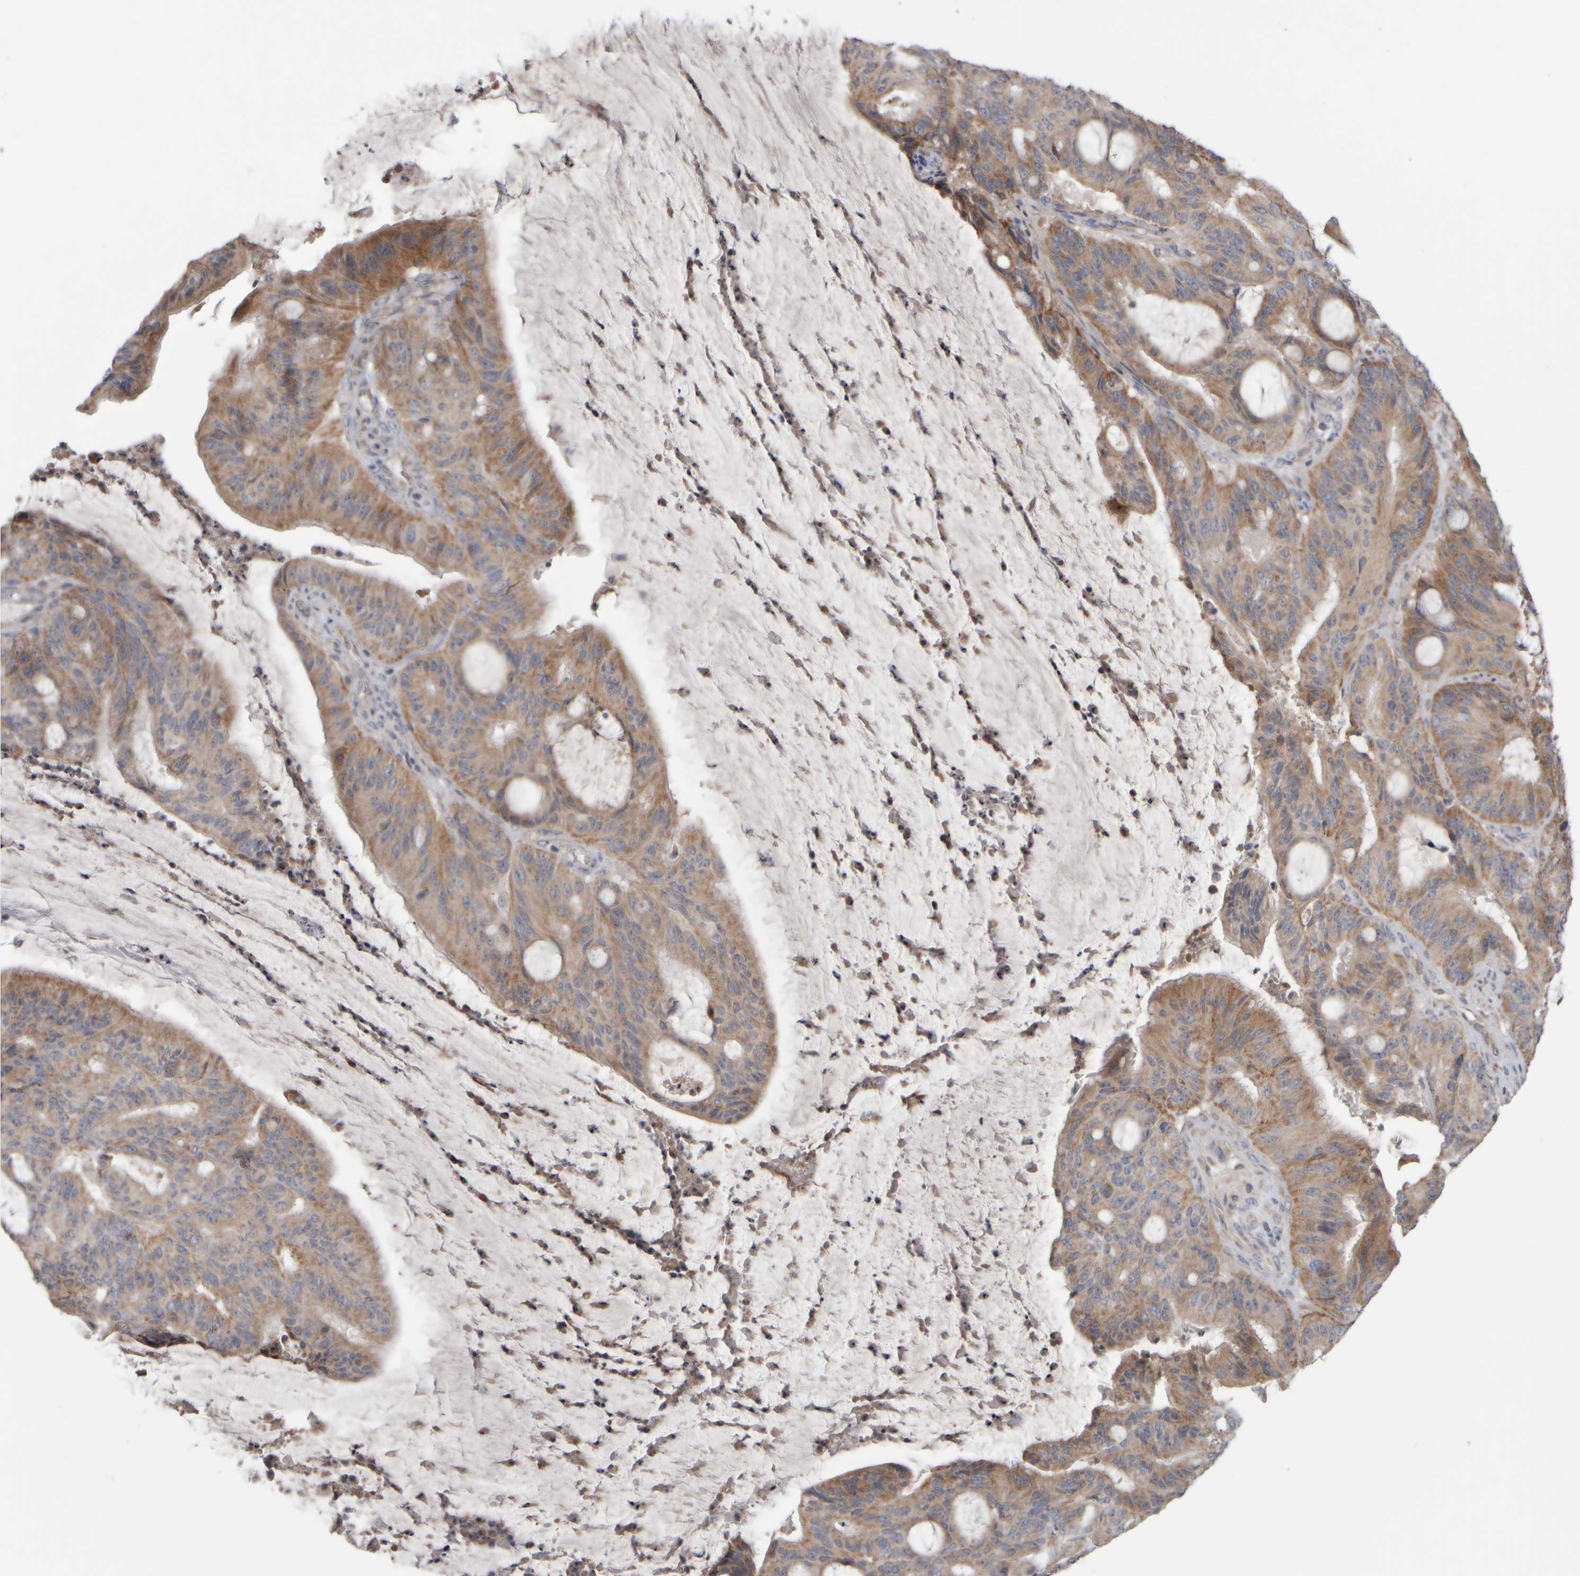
{"staining": {"intensity": "moderate", "quantity": ">75%", "location": "cytoplasmic/membranous"}, "tissue": "liver cancer", "cell_type": "Tumor cells", "image_type": "cancer", "snomed": [{"axis": "morphology", "description": "Normal tissue, NOS"}, {"axis": "morphology", "description": "Cholangiocarcinoma"}, {"axis": "topography", "description": "Liver"}, {"axis": "topography", "description": "Peripheral nerve tissue"}], "caption": "Protein analysis of liver cancer tissue reveals moderate cytoplasmic/membranous staining in about >75% of tumor cells. (Brightfield microscopy of DAB IHC at high magnification).", "gene": "SCO1", "patient": {"sex": "female", "age": 73}}